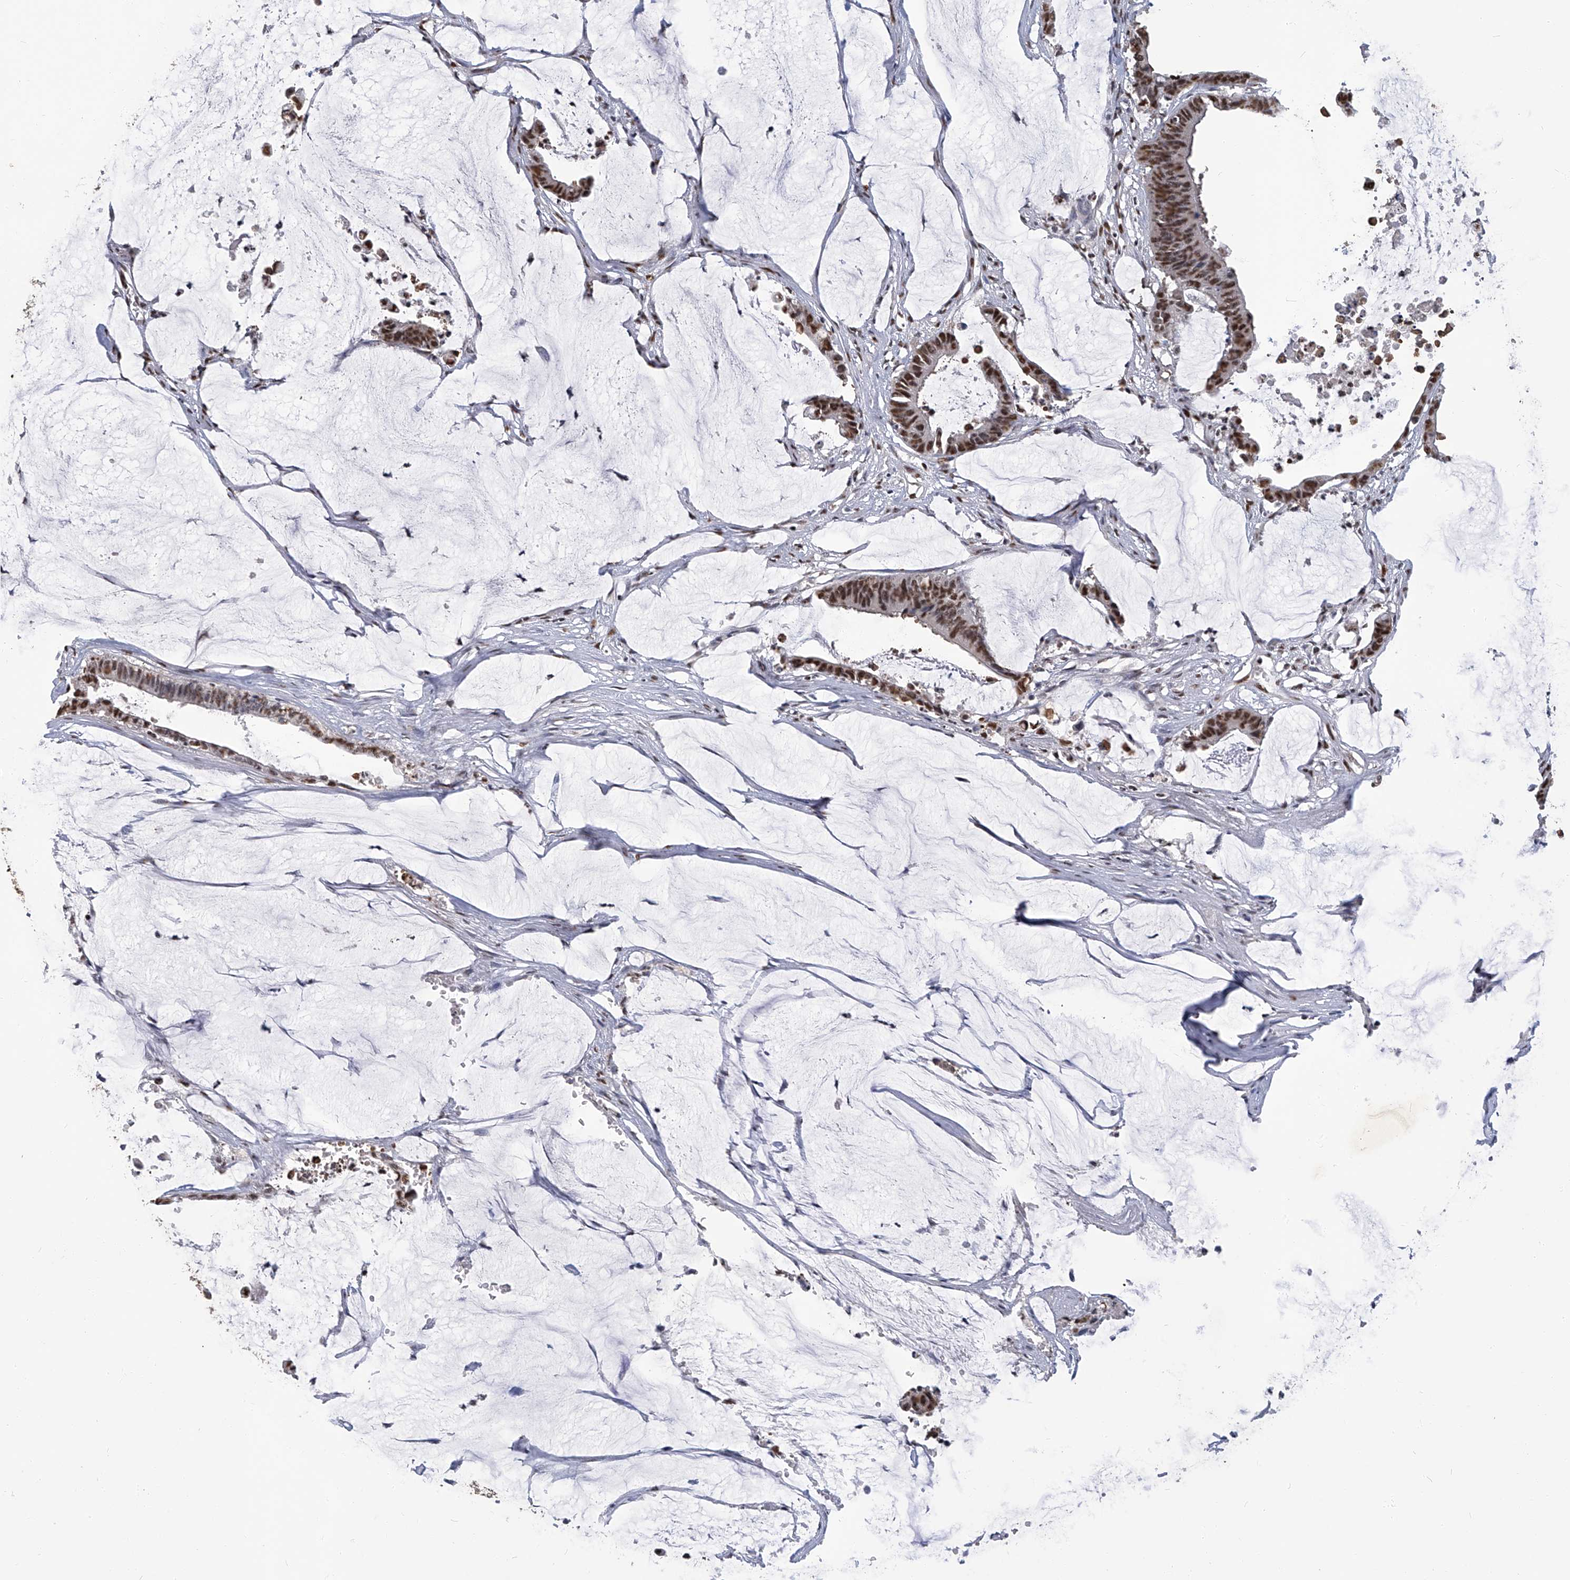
{"staining": {"intensity": "moderate", "quantity": ">75%", "location": "nuclear"}, "tissue": "colorectal cancer", "cell_type": "Tumor cells", "image_type": "cancer", "snomed": [{"axis": "morphology", "description": "Adenocarcinoma, NOS"}, {"axis": "topography", "description": "Rectum"}], "caption": "Protein staining displays moderate nuclear expression in approximately >75% of tumor cells in adenocarcinoma (colorectal).", "gene": "HBP1", "patient": {"sex": "female", "age": 66}}